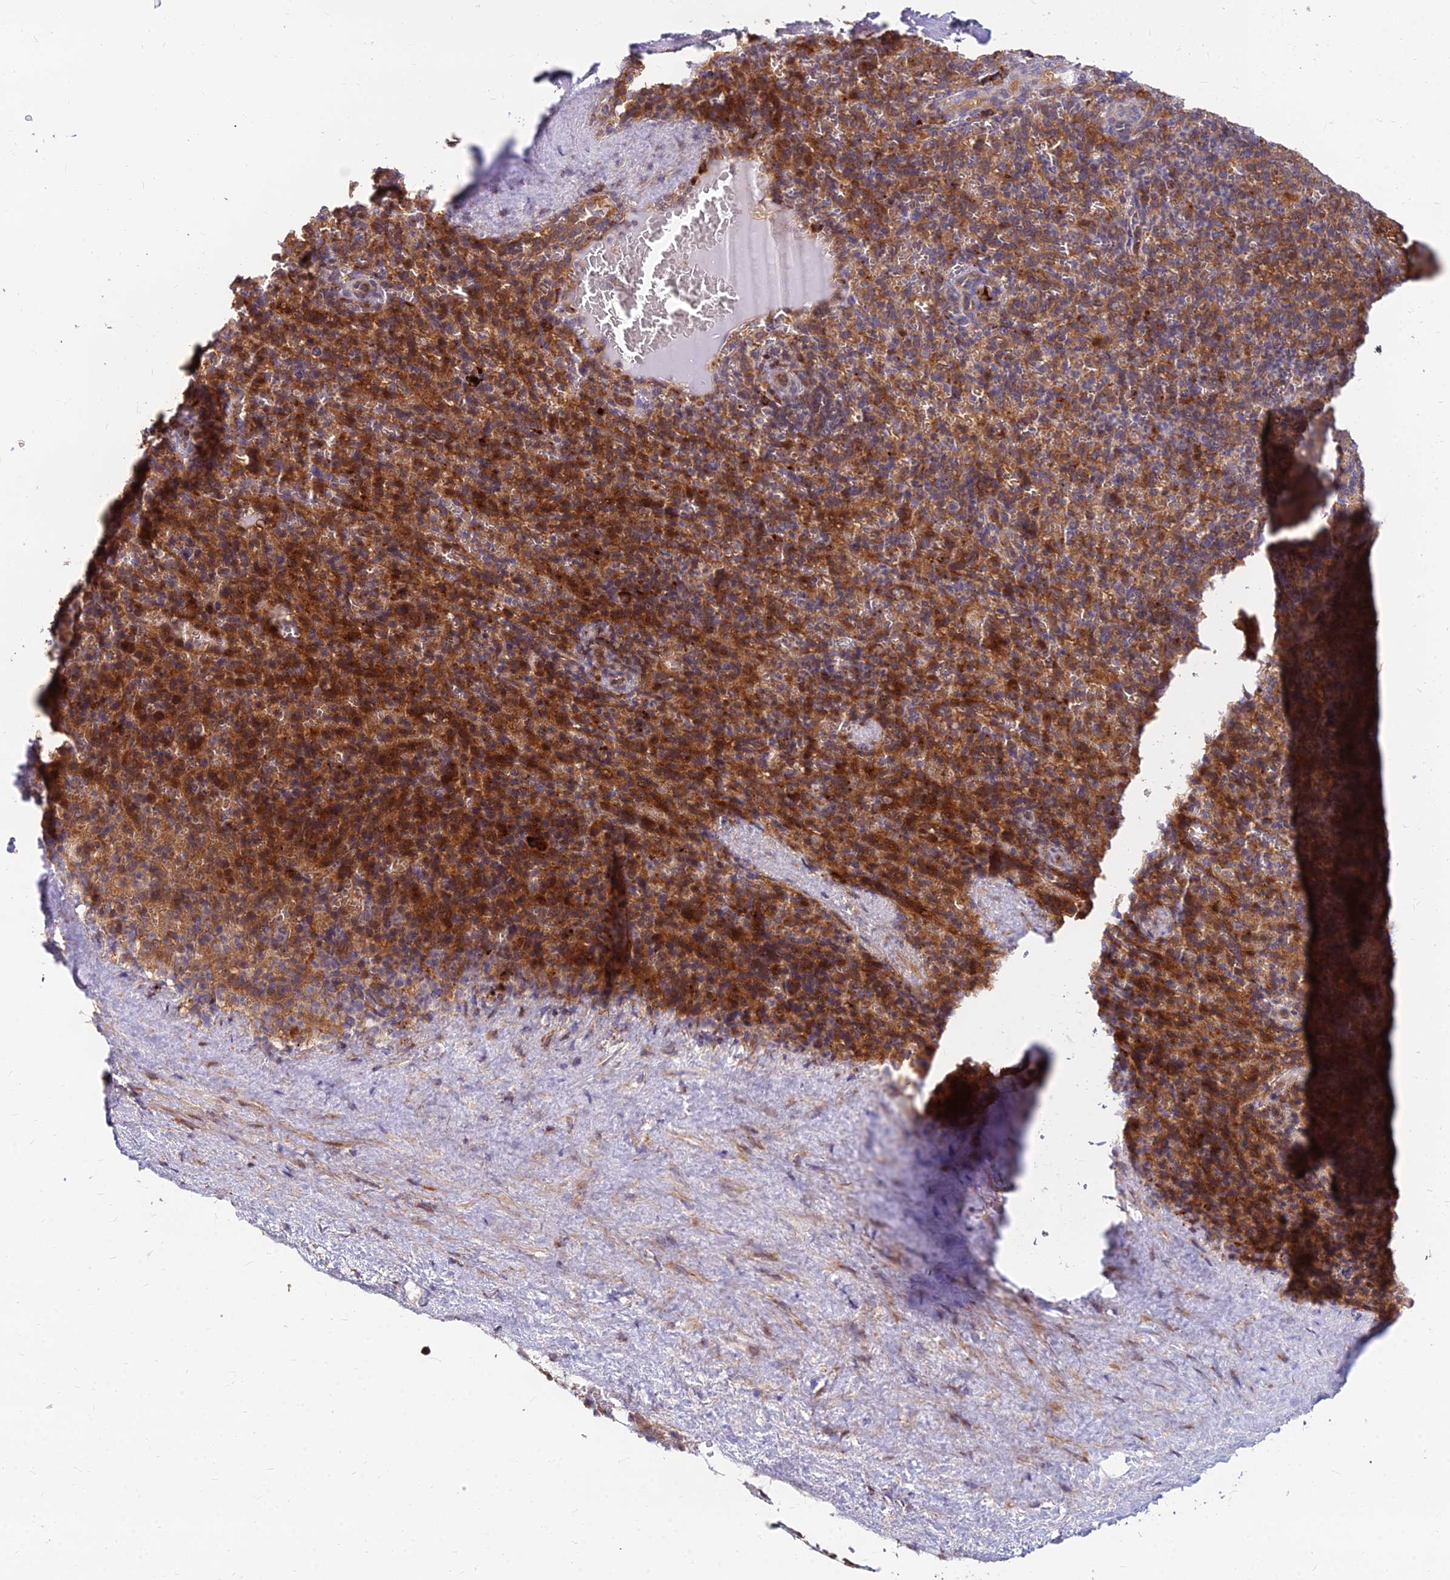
{"staining": {"intensity": "weak", "quantity": "<25%", "location": "cytoplasmic/membranous"}, "tissue": "spleen", "cell_type": "Cells in red pulp", "image_type": "normal", "snomed": [{"axis": "morphology", "description": "Normal tissue, NOS"}, {"axis": "topography", "description": "Spleen"}], "caption": "High power microscopy image of an immunohistochemistry image of benign spleen, revealing no significant staining in cells in red pulp. Brightfield microscopy of immunohistochemistry (IHC) stained with DAB (3,3'-diaminobenzidine) (brown) and hematoxylin (blue), captured at high magnification.", "gene": "CCT6A", "patient": {"sex": "female", "age": 21}}